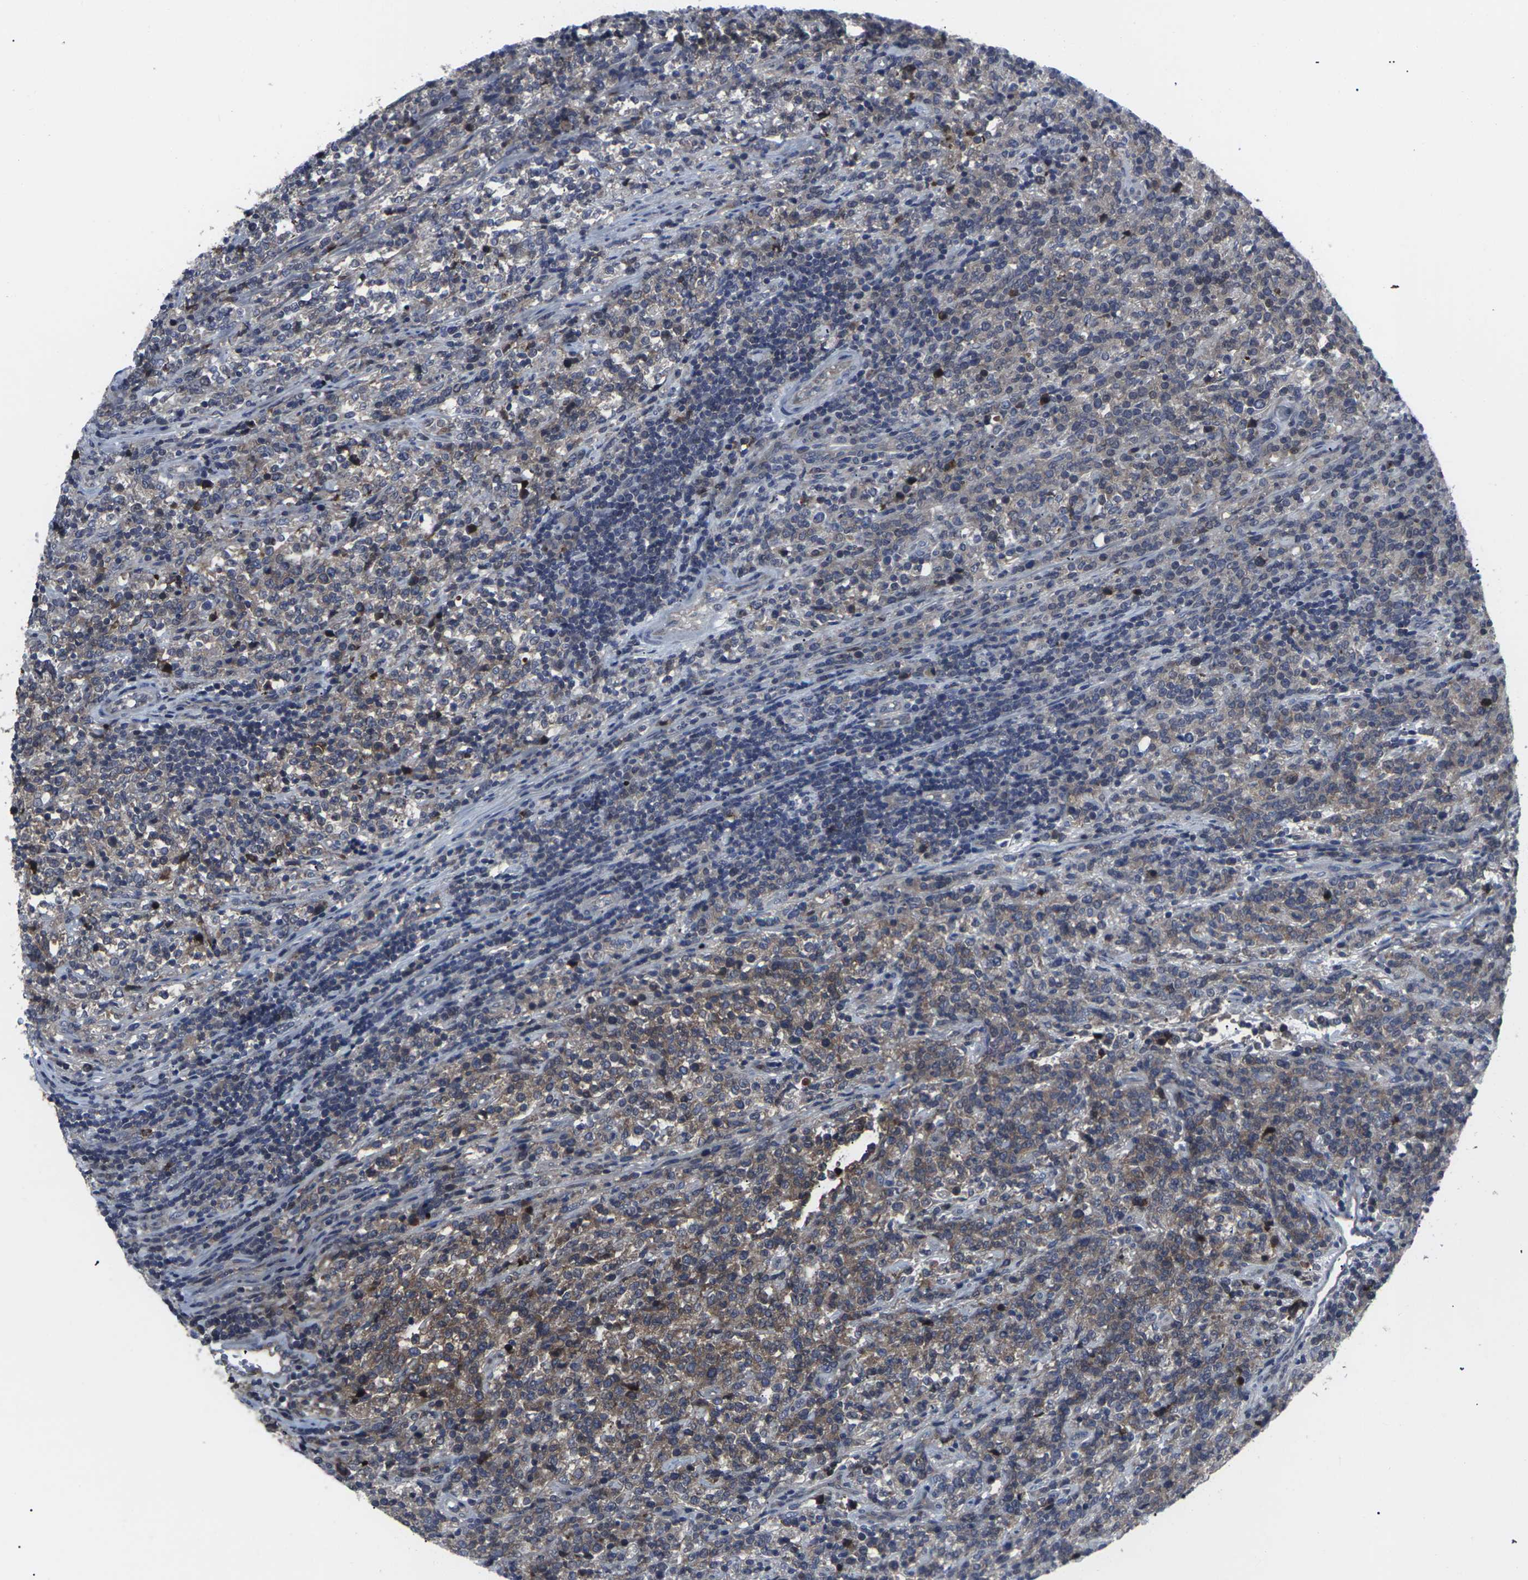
{"staining": {"intensity": "moderate", "quantity": ">75%", "location": "cytoplasmic/membranous"}, "tissue": "lymphoma", "cell_type": "Tumor cells", "image_type": "cancer", "snomed": [{"axis": "morphology", "description": "Malignant lymphoma, non-Hodgkin's type, High grade"}, {"axis": "topography", "description": "Soft tissue"}], "caption": "IHC image of neoplastic tissue: lymphoma stained using IHC reveals medium levels of moderate protein expression localized specifically in the cytoplasmic/membranous of tumor cells, appearing as a cytoplasmic/membranous brown color.", "gene": "HPRT1", "patient": {"sex": "male", "age": 18}}